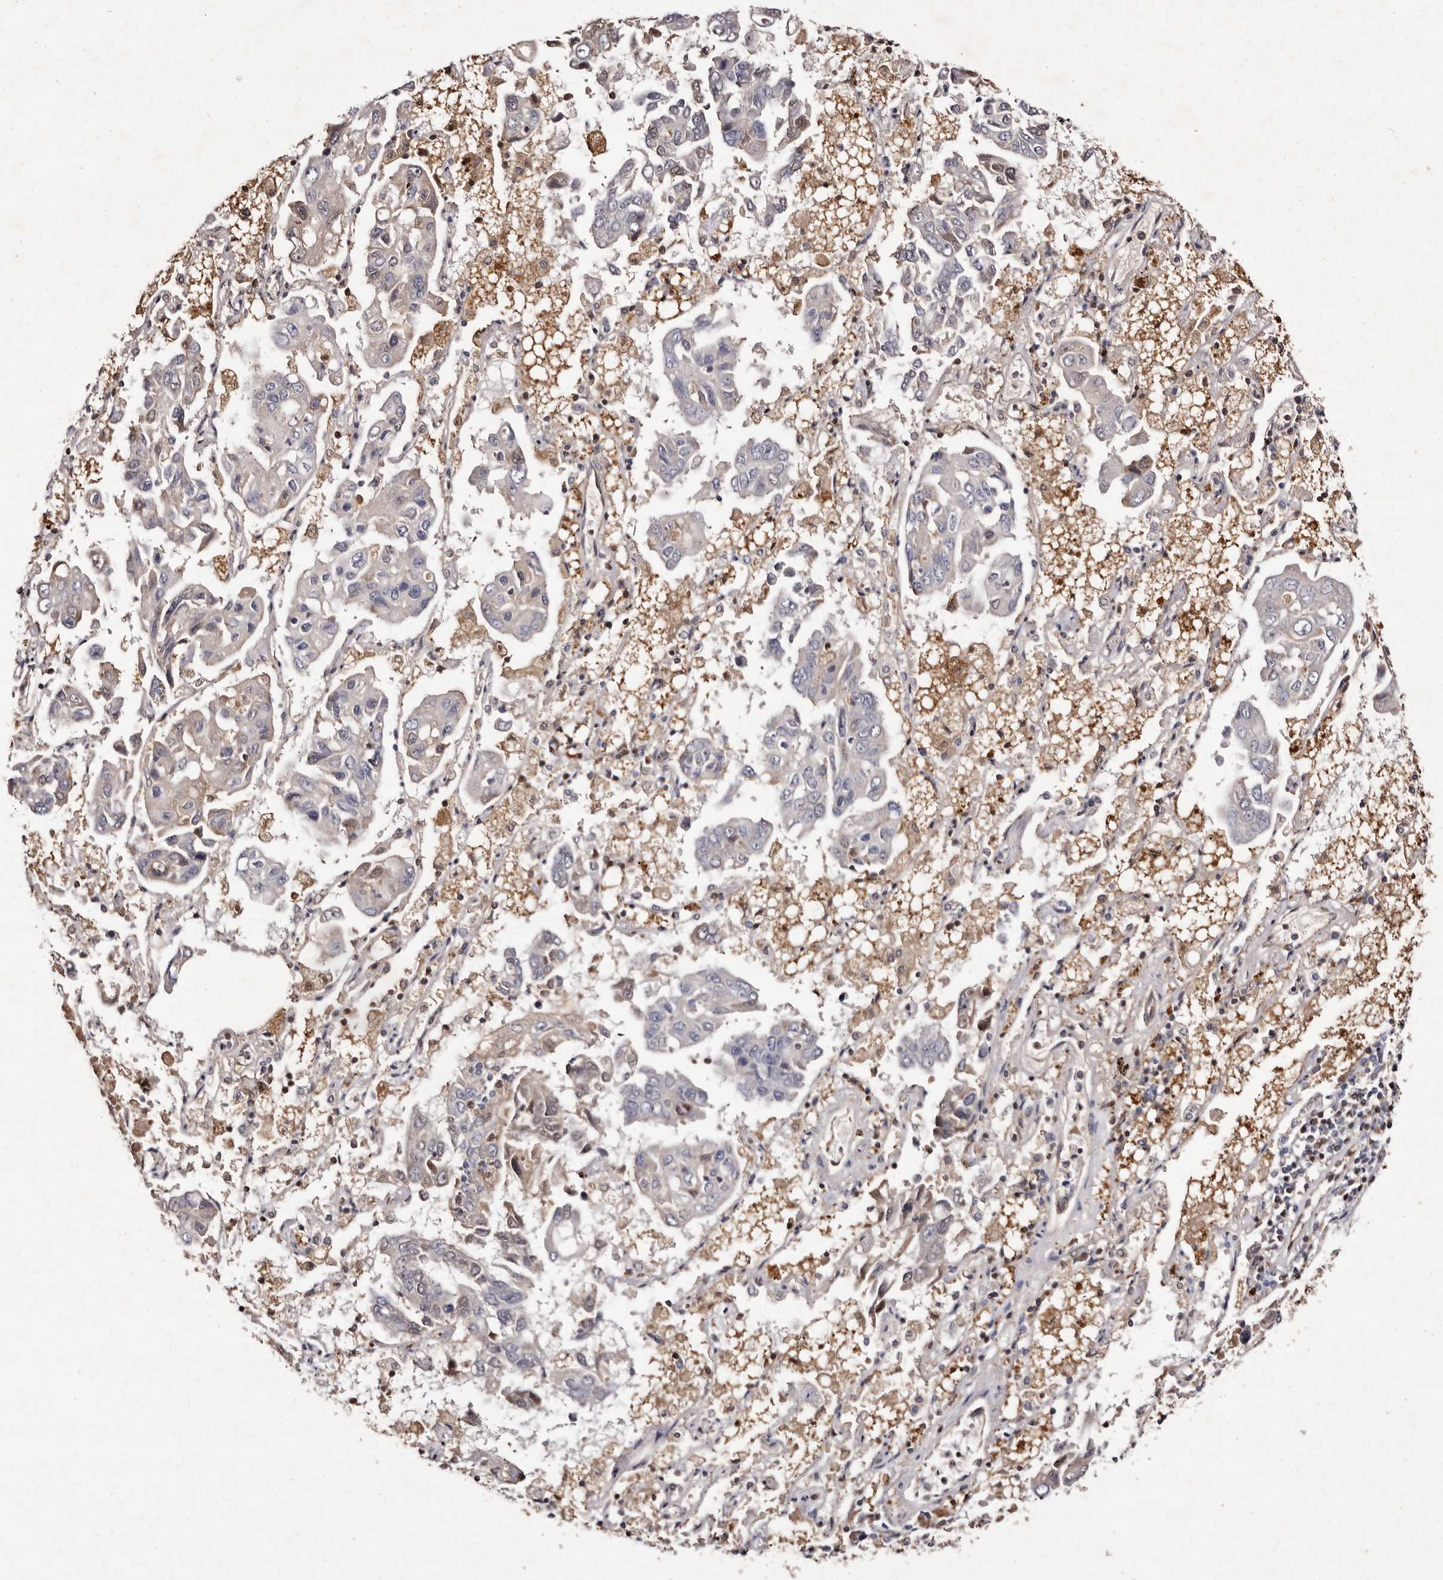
{"staining": {"intensity": "weak", "quantity": "<25%", "location": "cytoplasmic/membranous"}, "tissue": "lung cancer", "cell_type": "Tumor cells", "image_type": "cancer", "snomed": [{"axis": "morphology", "description": "Adenocarcinoma, NOS"}, {"axis": "topography", "description": "Lung"}], "caption": "Tumor cells are negative for protein expression in human adenocarcinoma (lung).", "gene": "GIMAP4", "patient": {"sex": "male", "age": 64}}